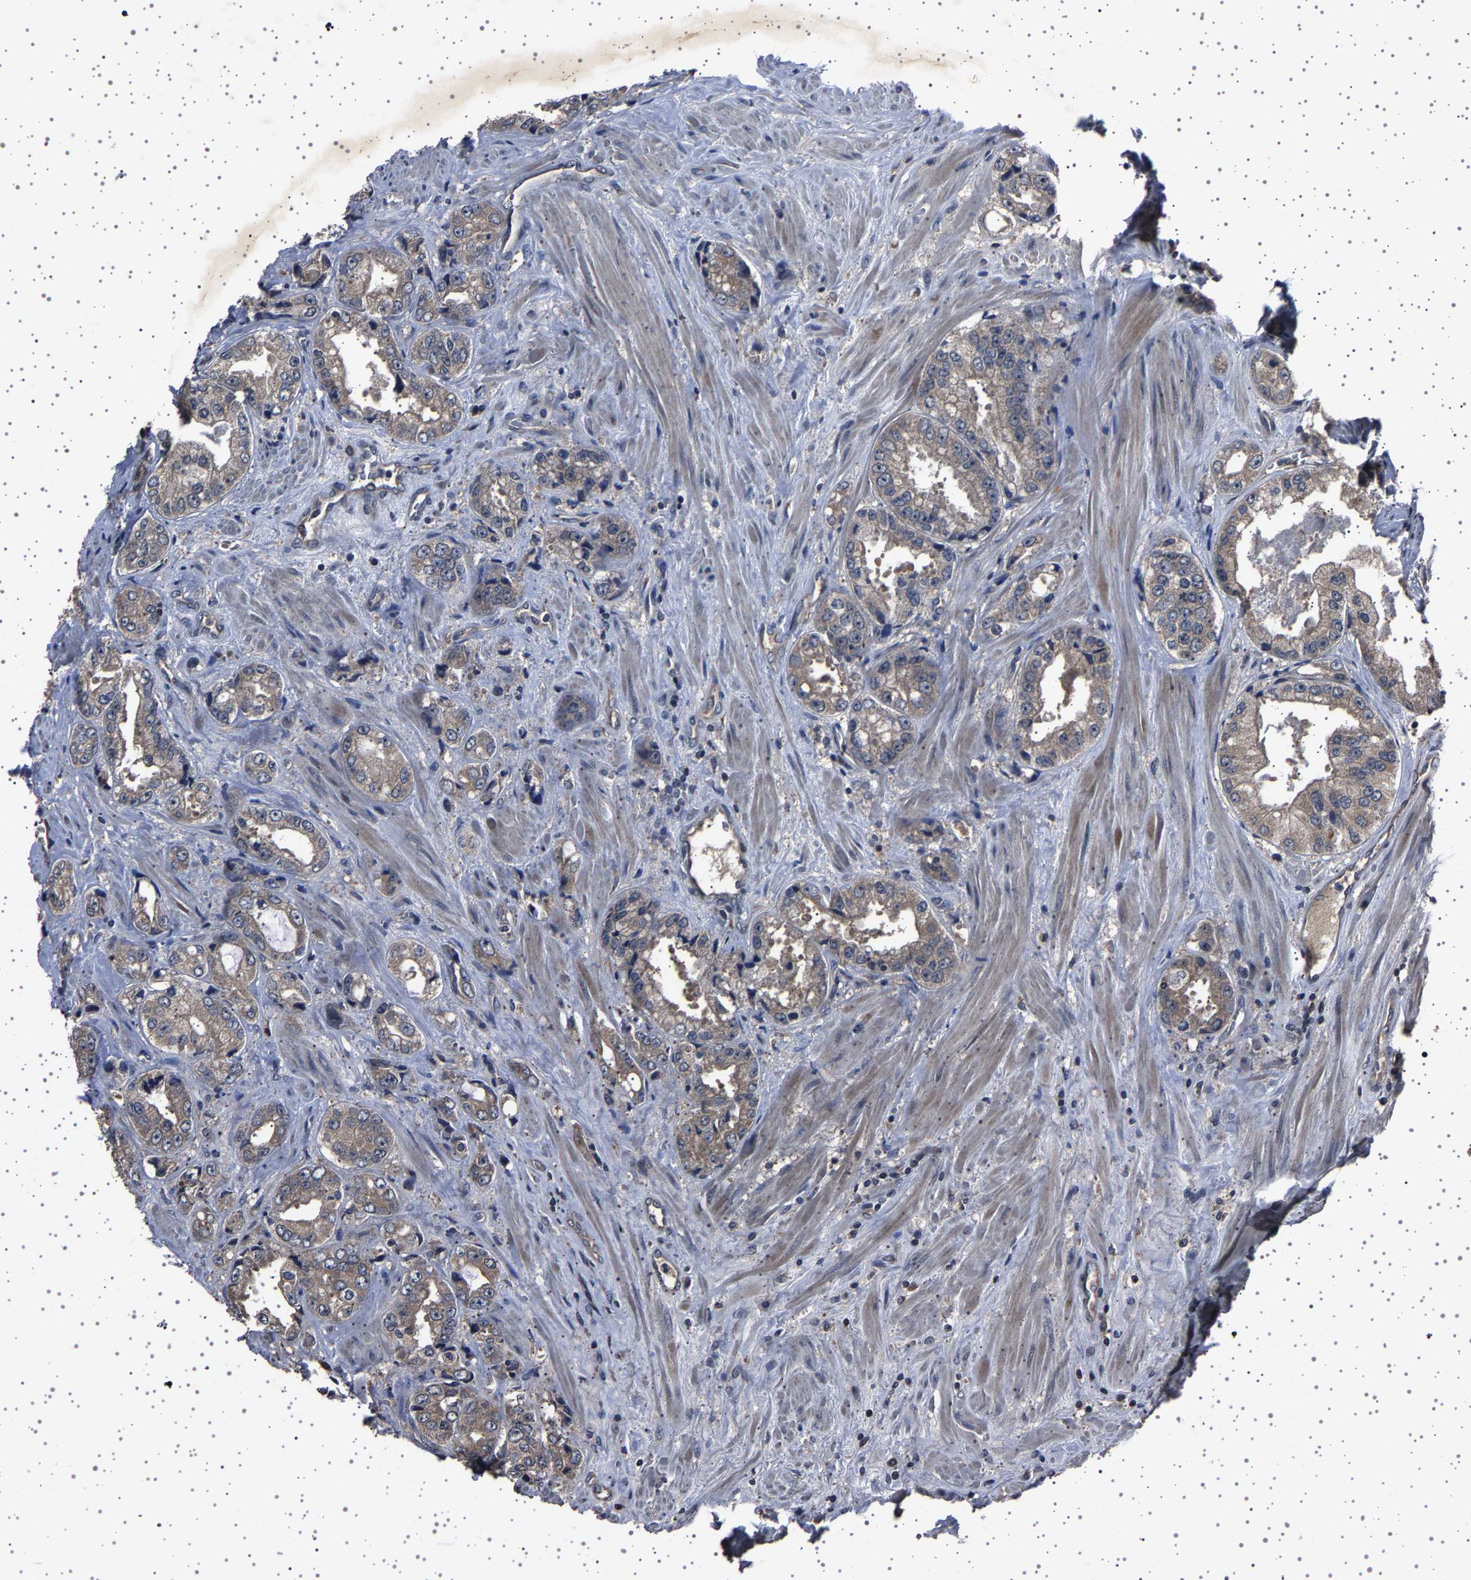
{"staining": {"intensity": "weak", "quantity": ">75%", "location": "cytoplasmic/membranous"}, "tissue": "prostate cancer", "cell_type": "Tumor cells", "image_type": "cancer", "snomed": [{"axis": "morphology", "description": "Adenocarcinoma, High grade"}, {"axis": "topography", "description": "Prostate"}], "caption": "Immunohistochemistry (IHC) of adenocarcinoma (high-grade) (prostate) displays low levels of weak cytoplasmic/membranous positivity in approximately >75% of tumor cells.", "gene": "NCKAP1", "patient": {"sex": "male", "age": 61}}